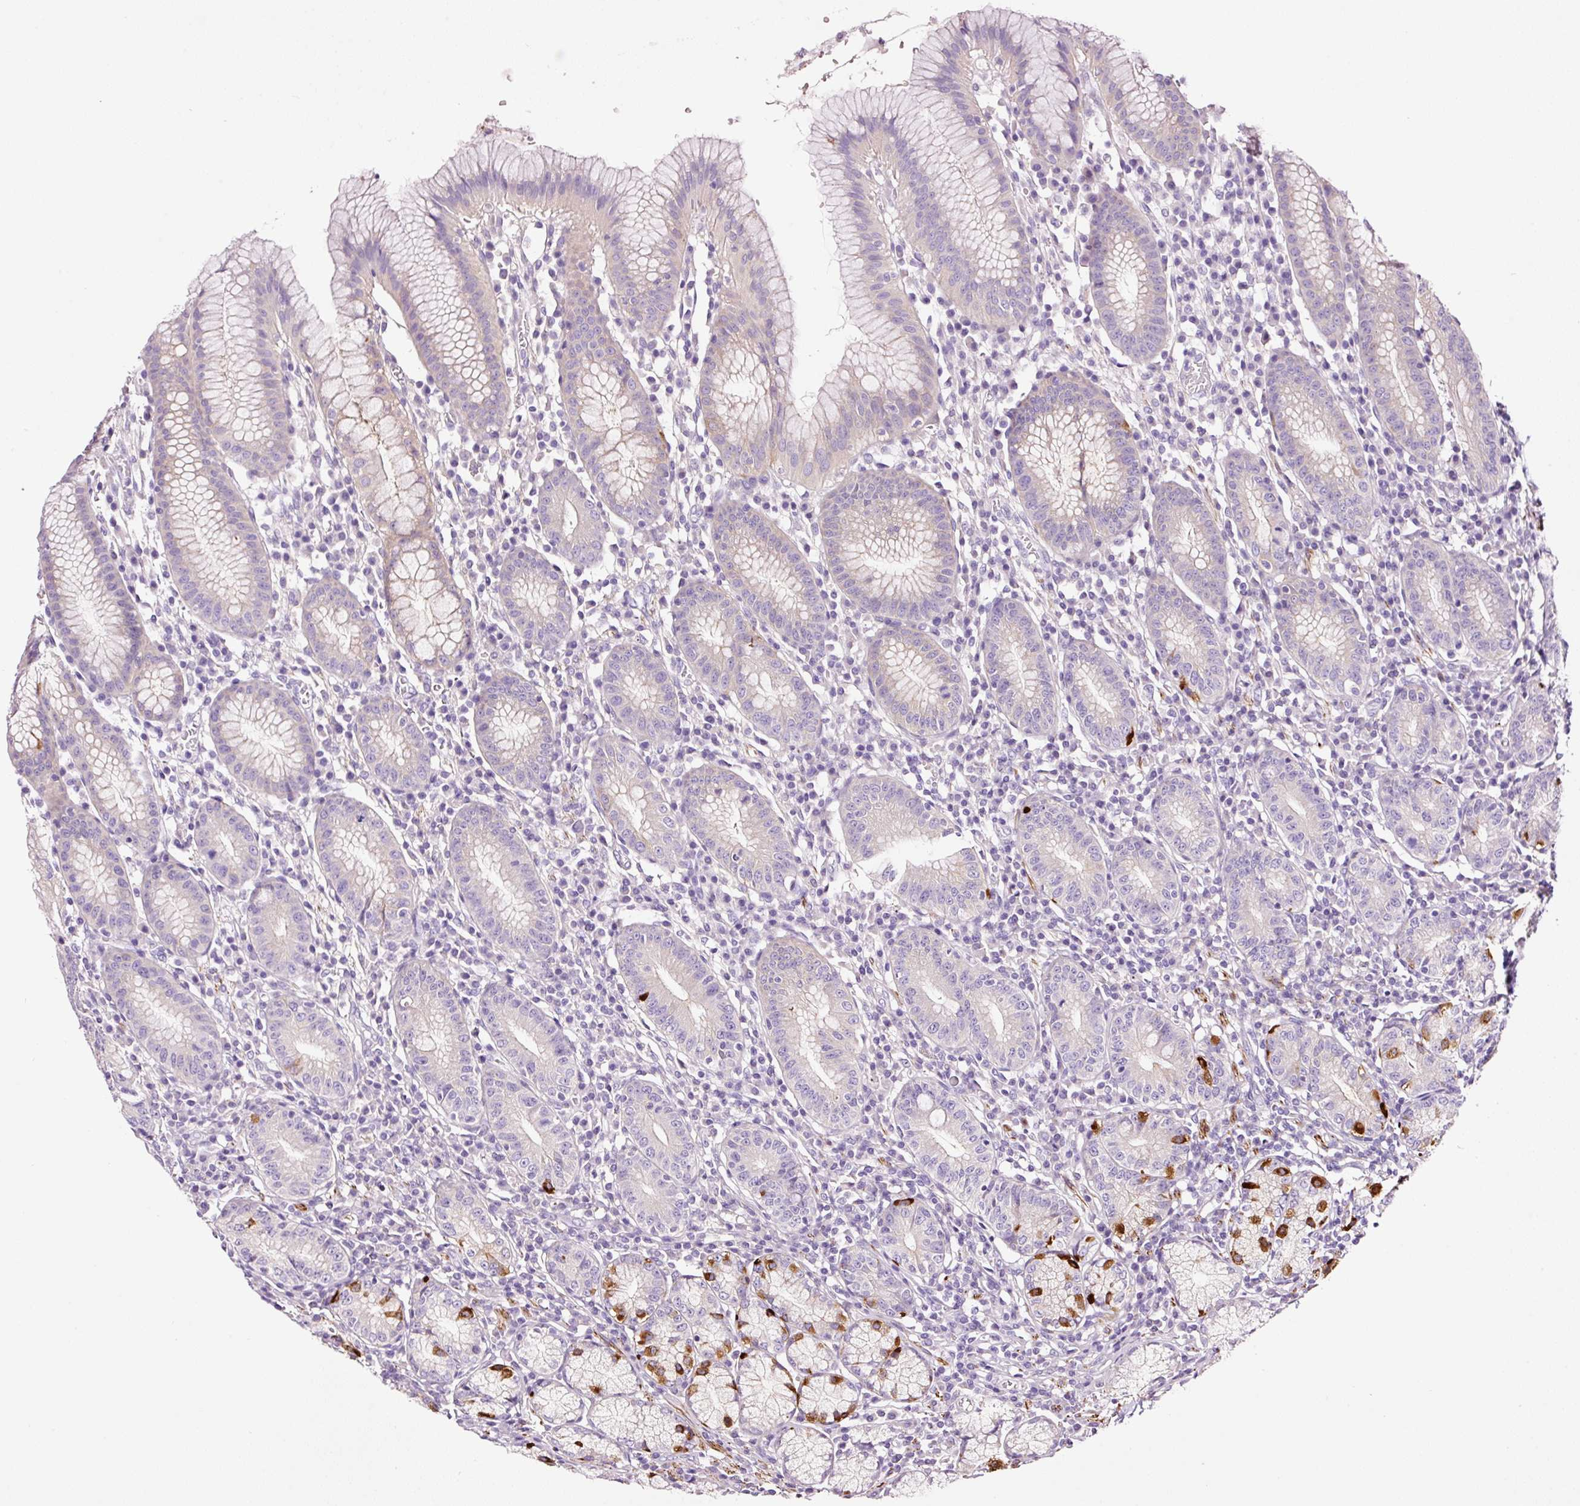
{"staining": {"intensity": "strong", "quantity": "<25%", "location": "cytoplasmic/membranous"}, "tissue": "stomach", "cell_type": "Glandular cells", "image_type": "normal", "snomed": [{"axis": "morphology", "description": "Normal tissue, NOS"}, {"axis": "topography", "description": "Stomach"}], "caption": "Protein staining of normal stomach displays strong cytoplasmic/membranous staining in approximately <25% of glandular cells. The protein of interest is stained brown, and the nuclei are stained in blue (DAB IHC with brightfield microscopy, high magnification).", "gene": "PAM", "patient": {"sex": "male", "age": 55}}